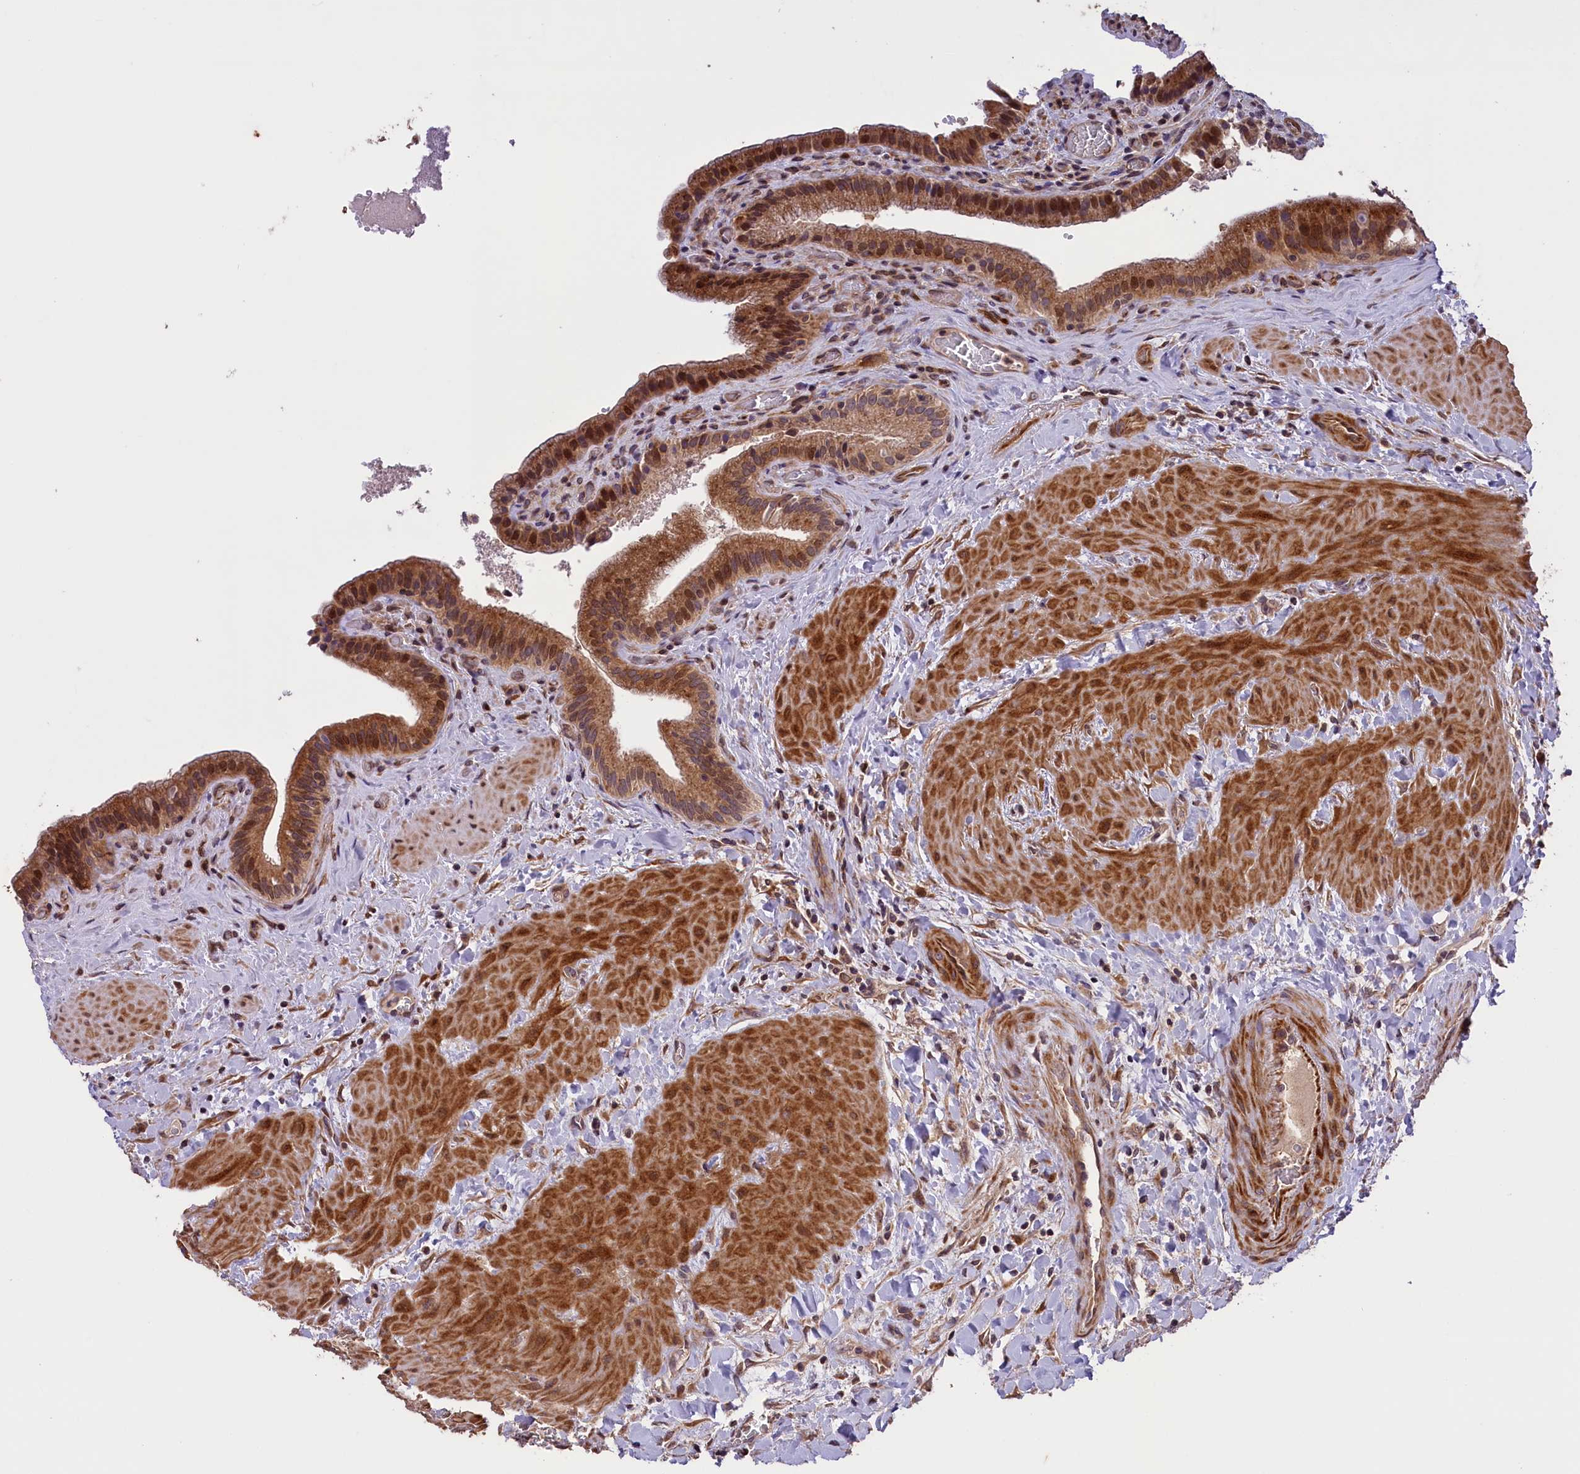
{"staining": {"intensity": "strong", "quantity": ">75%", "location": "cytoplasmic/membranous"}, "tissue": "gallbladder", "cell_type": "Glandular cells", "image_type": "normal", "snomed": [{"axis": "morphology", "description": "Normal tissue, NOS"}, {"axis": "topography", "description": "Gallbladder"}], "caption": "Benign gallbladder reveals strong cytoplasmic/membranous positivity in approximately >75% of glandular cells.", "gene": "DNAJB9", "patient": {"sex": "male", "age": 24}}